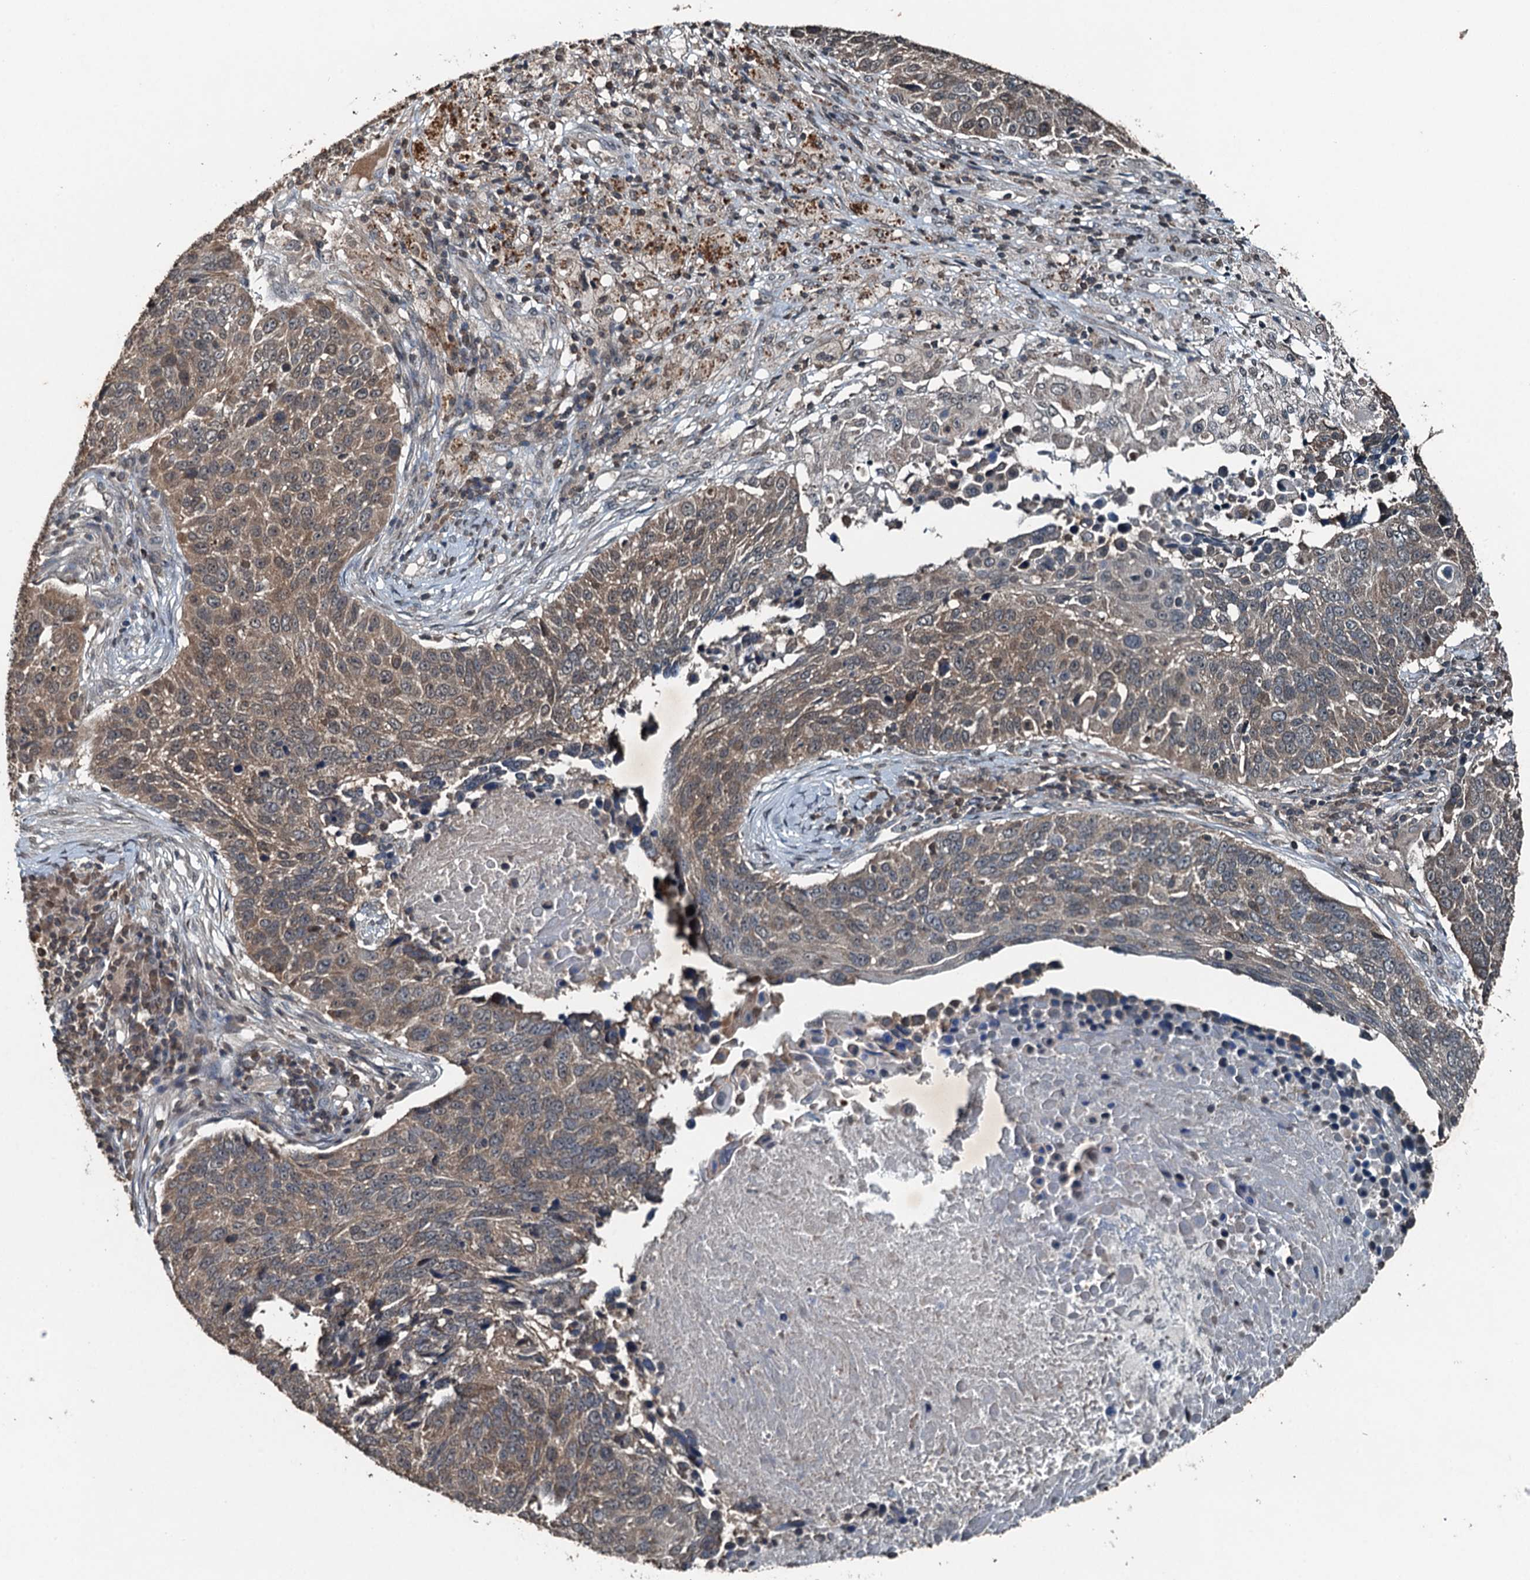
{"staining": {"intensity": "moderate", "quantity": "25%-75%", "location": "cytoplasmic/membranous"}, "tissue": "lung cancer", "cell_type": "Tumor cells", "image_type": "cancer", "snomed": [{"axis": "morphology", "description": "Normal tissue, NOS"}, {"axis": "morphology", "description": "Squamous cell carcinoma, NOS"}, {"axis": "topography", "description": "Lymph node"}, {"axis": "topography", "description": "Lung"}], "caption": "Lung cancer (squamous cell carcinoma) tissue shows moderate cytoplasmic/membranous staining in about 25%-75% of tumor cells The protein is stained brown, and the nuclei are stained in blue (DAB (3,3'-diaminobenzidine) IHC with brightfield microscopy, high magnification).", "gene": "TCTN1", "patient": {"sex": "male", "age": 66}}